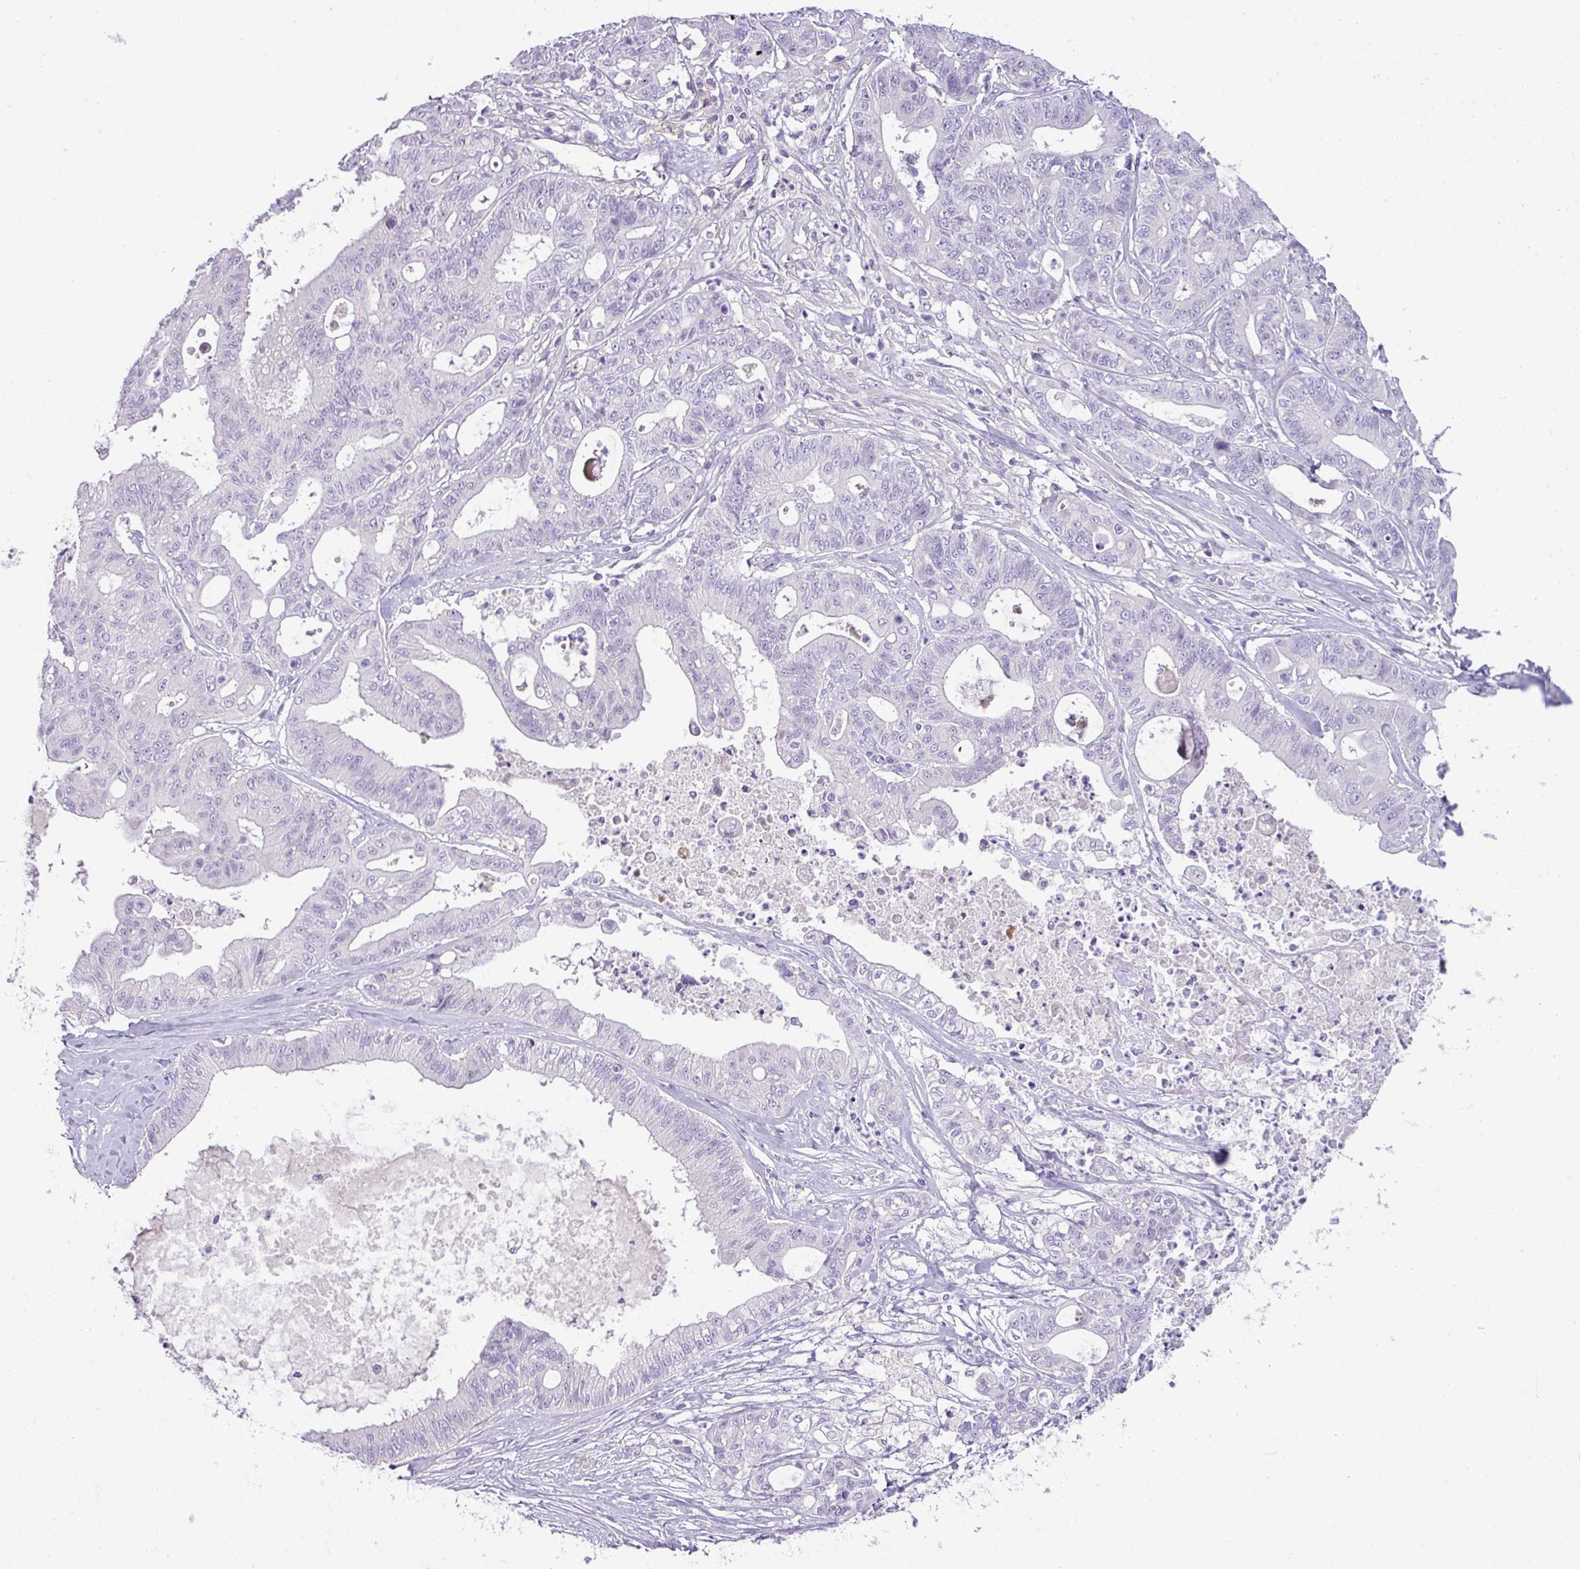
{"staining": {"intensity": "negative", "quantity": "none", "location": "none"}, "tissue": "ovarian cancer", "cell_type": "Tumor cells", "image_type": "cancer", "snomed": [{"axis": "morphology", "description": "Cystadenocarcinoma, mucinous, NOS"}, {"axis": "topography", "description": "Ovary"}], "caption": "This is a photomicrograph of immunohistochemistry staining of ovarian cancer (mucinous cystadenocarcinoma), which shows no staining in tumor cells.", "gene": "ENSG00000273748", "patient": {"sex": "female", "age": 70}}